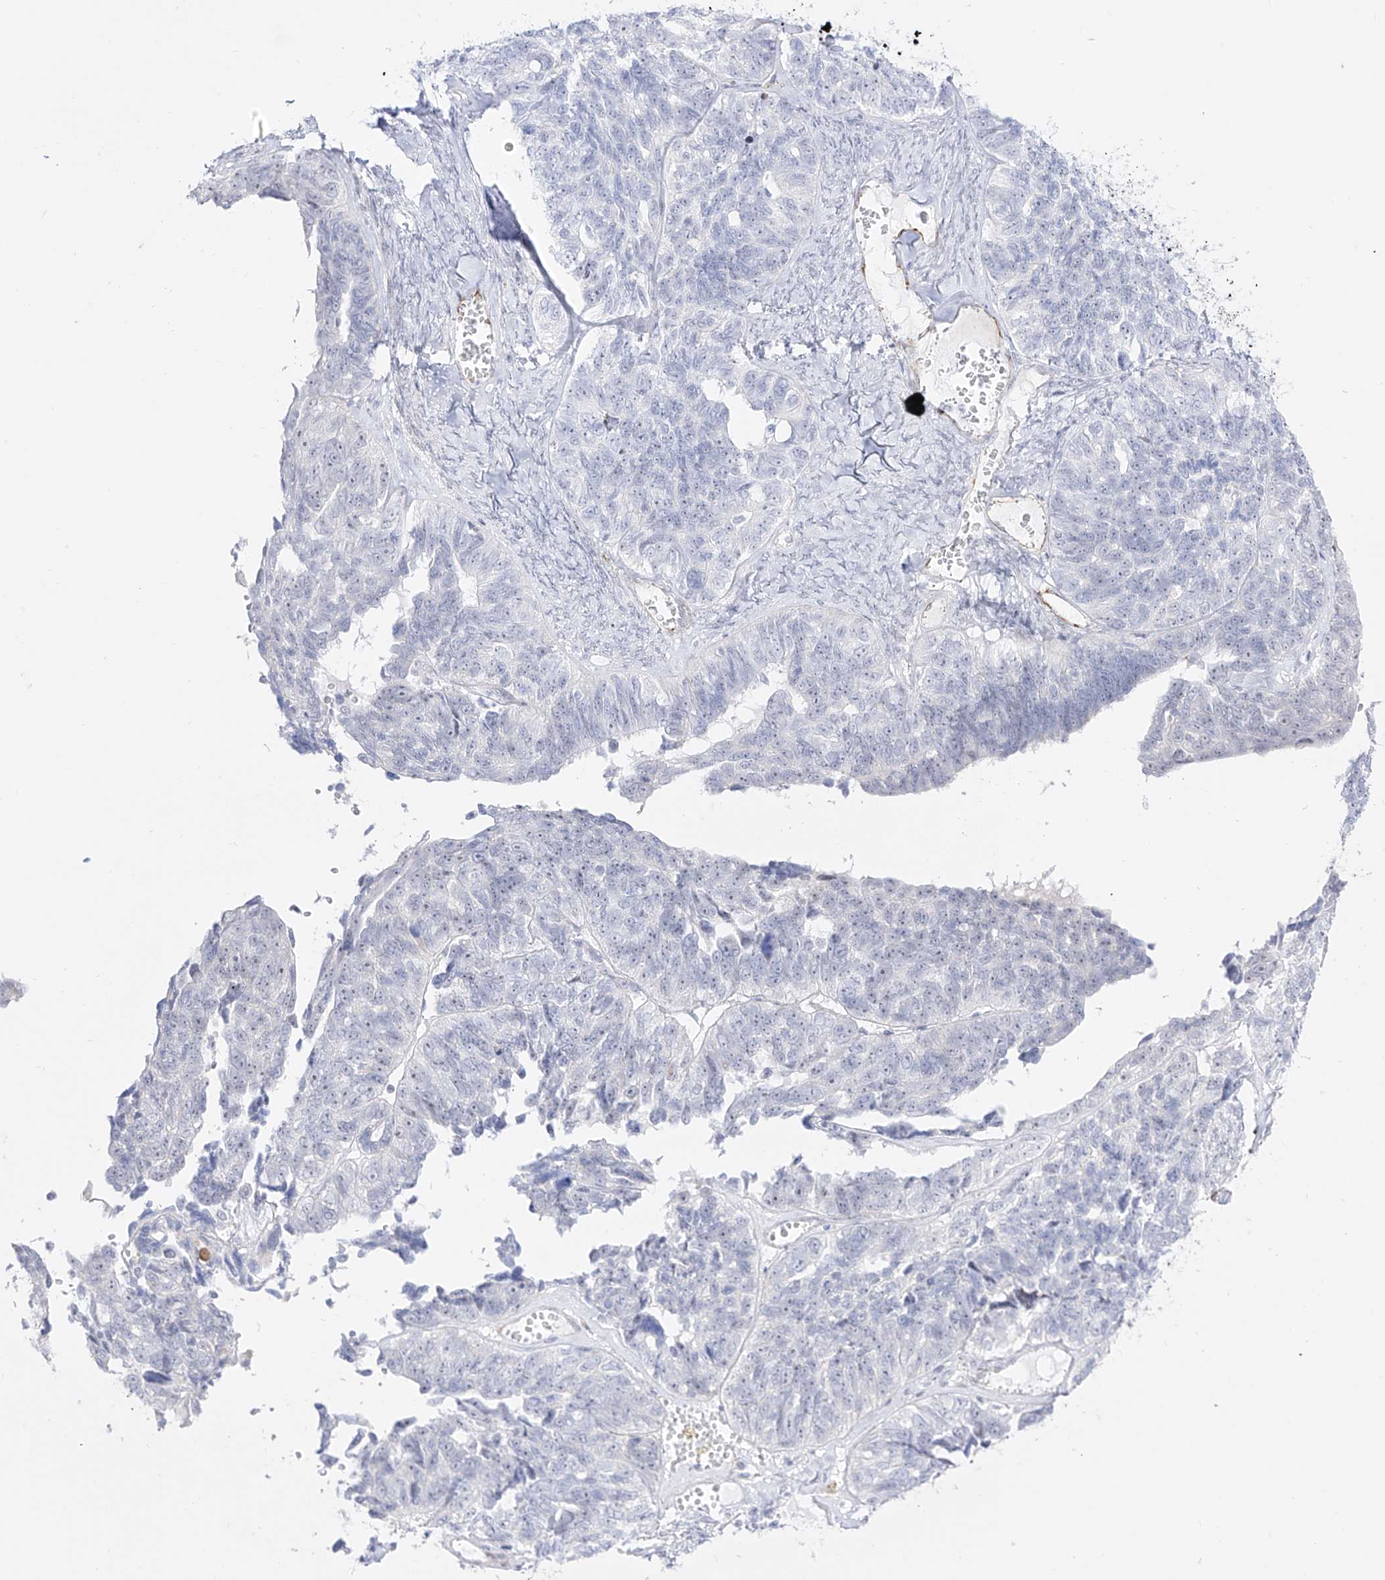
{"staining": {"intensity": "negative", "quantity": "none", "location": "none"}, "tissue": "ovarian cancer", "cell_type": "Tumor cells", "image_type": "cancer", "snomed": [{"axis": "morphology", "description": "Cystadenocarcinoma, serous, NOS"}, {"axis": "topography", "description": "Ovary"}], "caption": "This is an immunohistochemistry (IHC) photomicrograph of human ovarian cancer. There is no staining in tumor cells.", "gene": "ZNF180", "patient": {"sex": "female", "age": 79}}